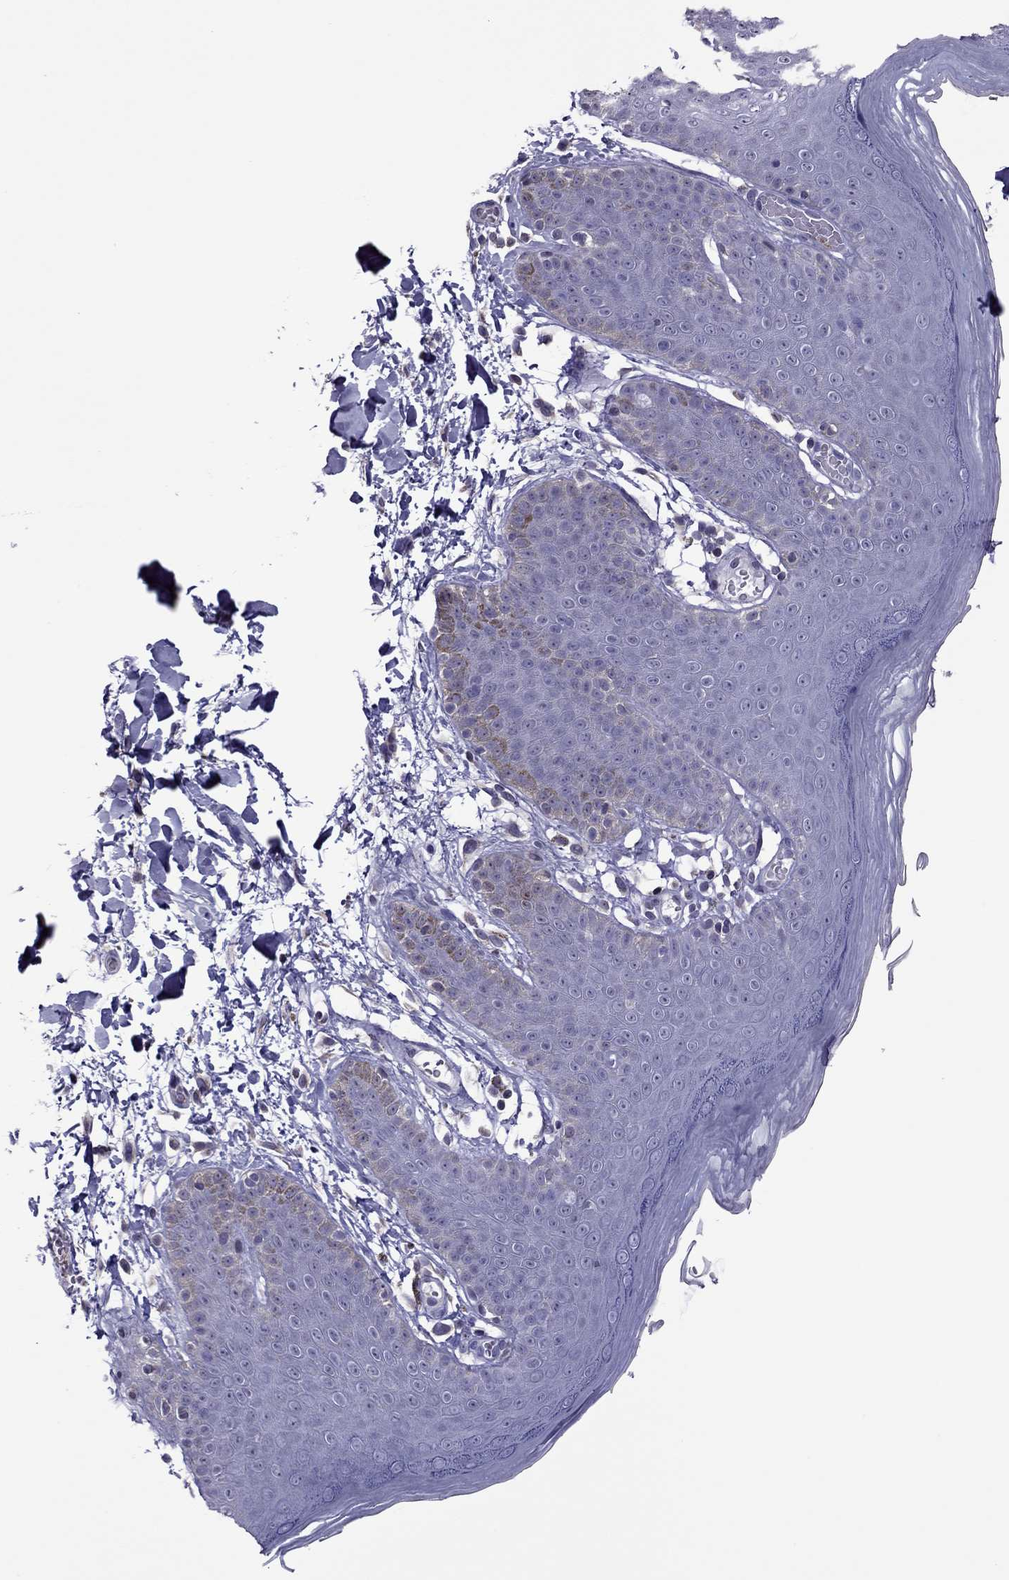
{"staining": {"intensity": "negative", "quantity": "none", "location": "none"}, "tissue": "skin", "cell_type": "Epidermal cells", "image_type": "normal", "snomed": [{"axis": "morphology", "description": "Normal tissue, NOS"}, {"axis": "topography", "description": "Anal"}], "caption": "Immunohistochemistry (IHC) image of unremarkable human skin stained for a protein (brown), which displays no staining in epidermal cells. (DAB immunohistochemistry visualized using brightfield microscopy, high magnification).", "gene": "SLC16A8", "patient": {"sex": "male", "age": 53}}